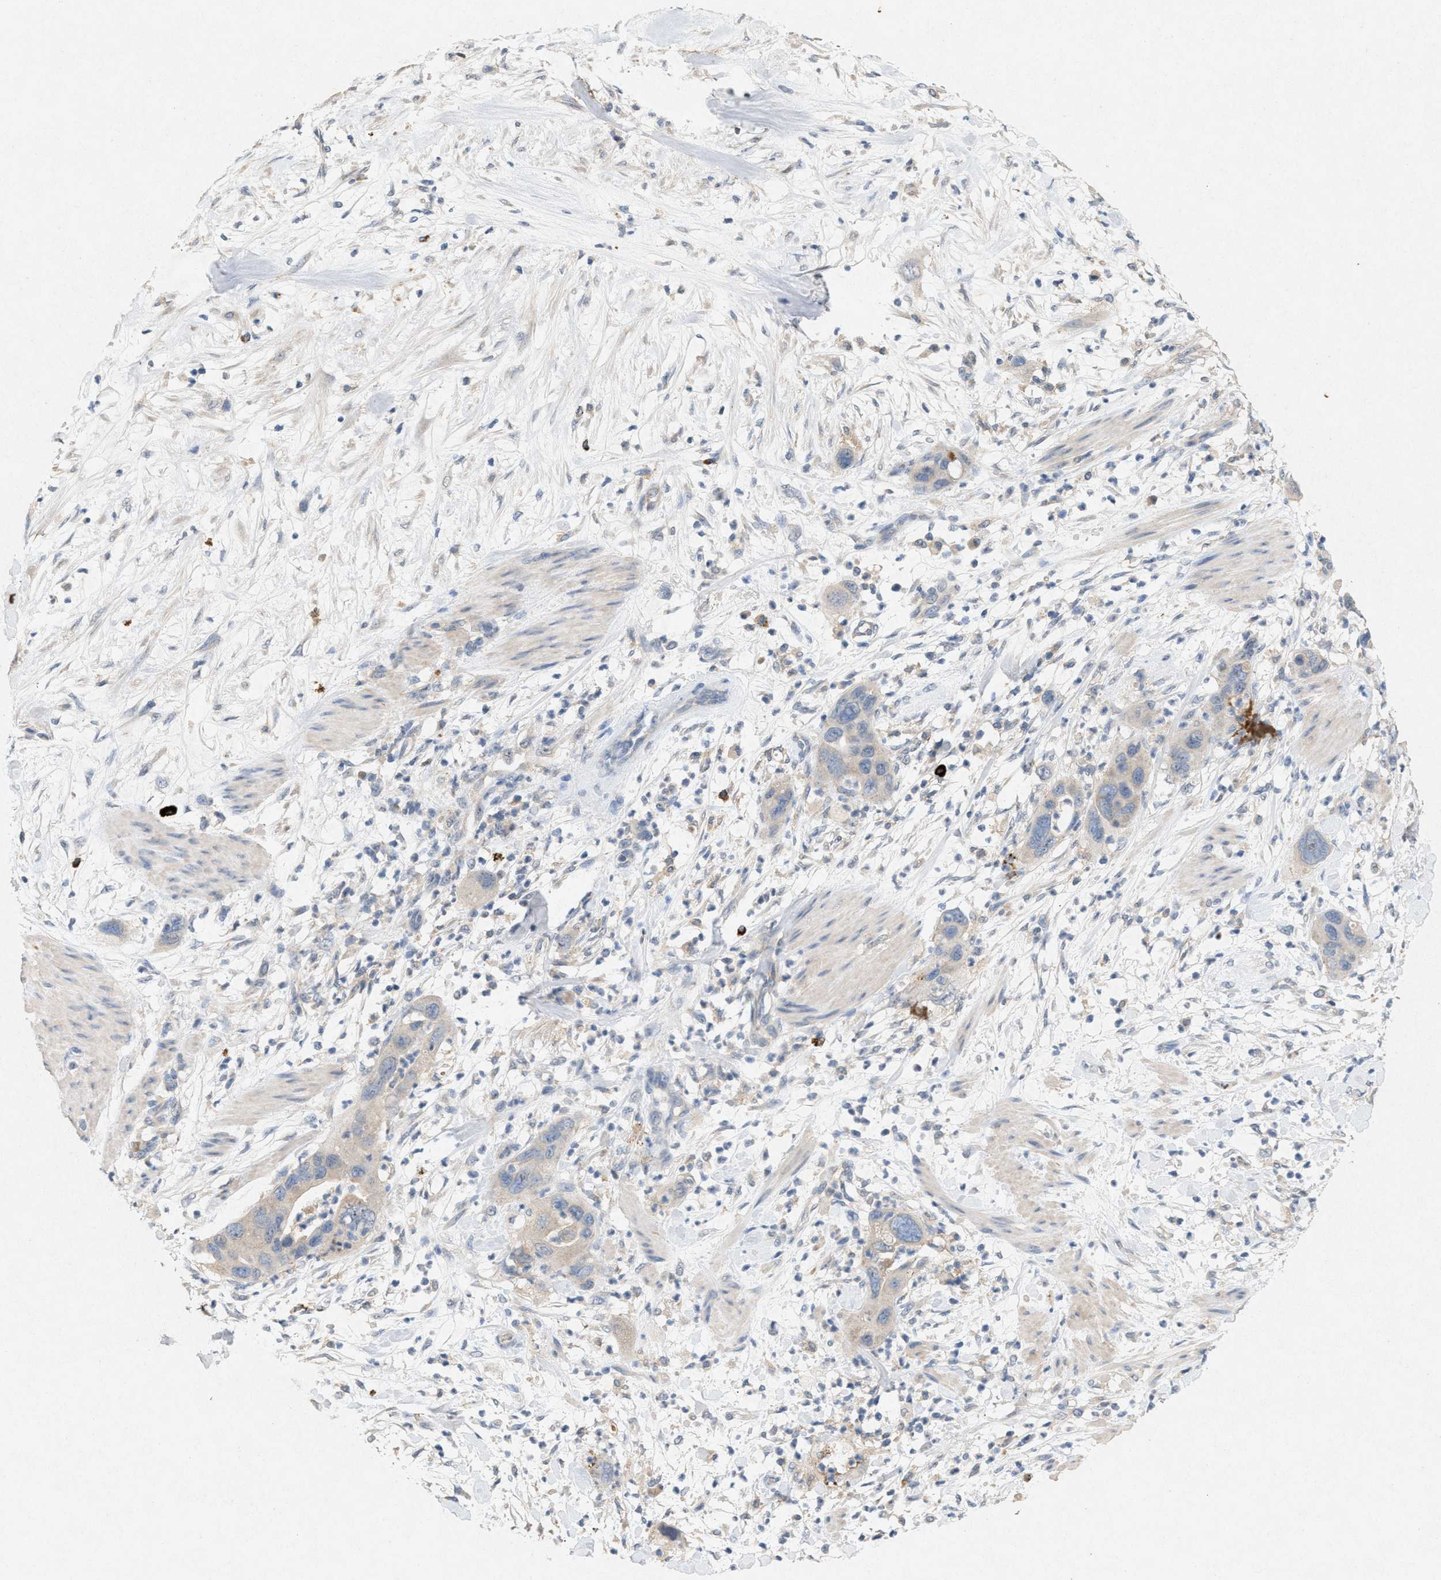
{"staining": {"intensity": "negative", "quantity": "none", "location": "none"}, "tissue": "pancreatic cancer", "cell_type": "Tumor cells", "image_type": "cancer", "snomed": [{"axis": "morphology", "description": "Adenocarcinoma, NOS"}, {"axis": "topography", "description": "Pancreas"}], "caption": "IHC micrograph of neoplastic tissue: pancreatic adenocarcinoma stained with DAB (3,3'-diaminobenzidine) reveals no significant protein staining in tumor cells. (DAB IHC with hematoxylin counter stain).", "gene": "DCAF7", "patient": {"sex": "female", "age": 71}}